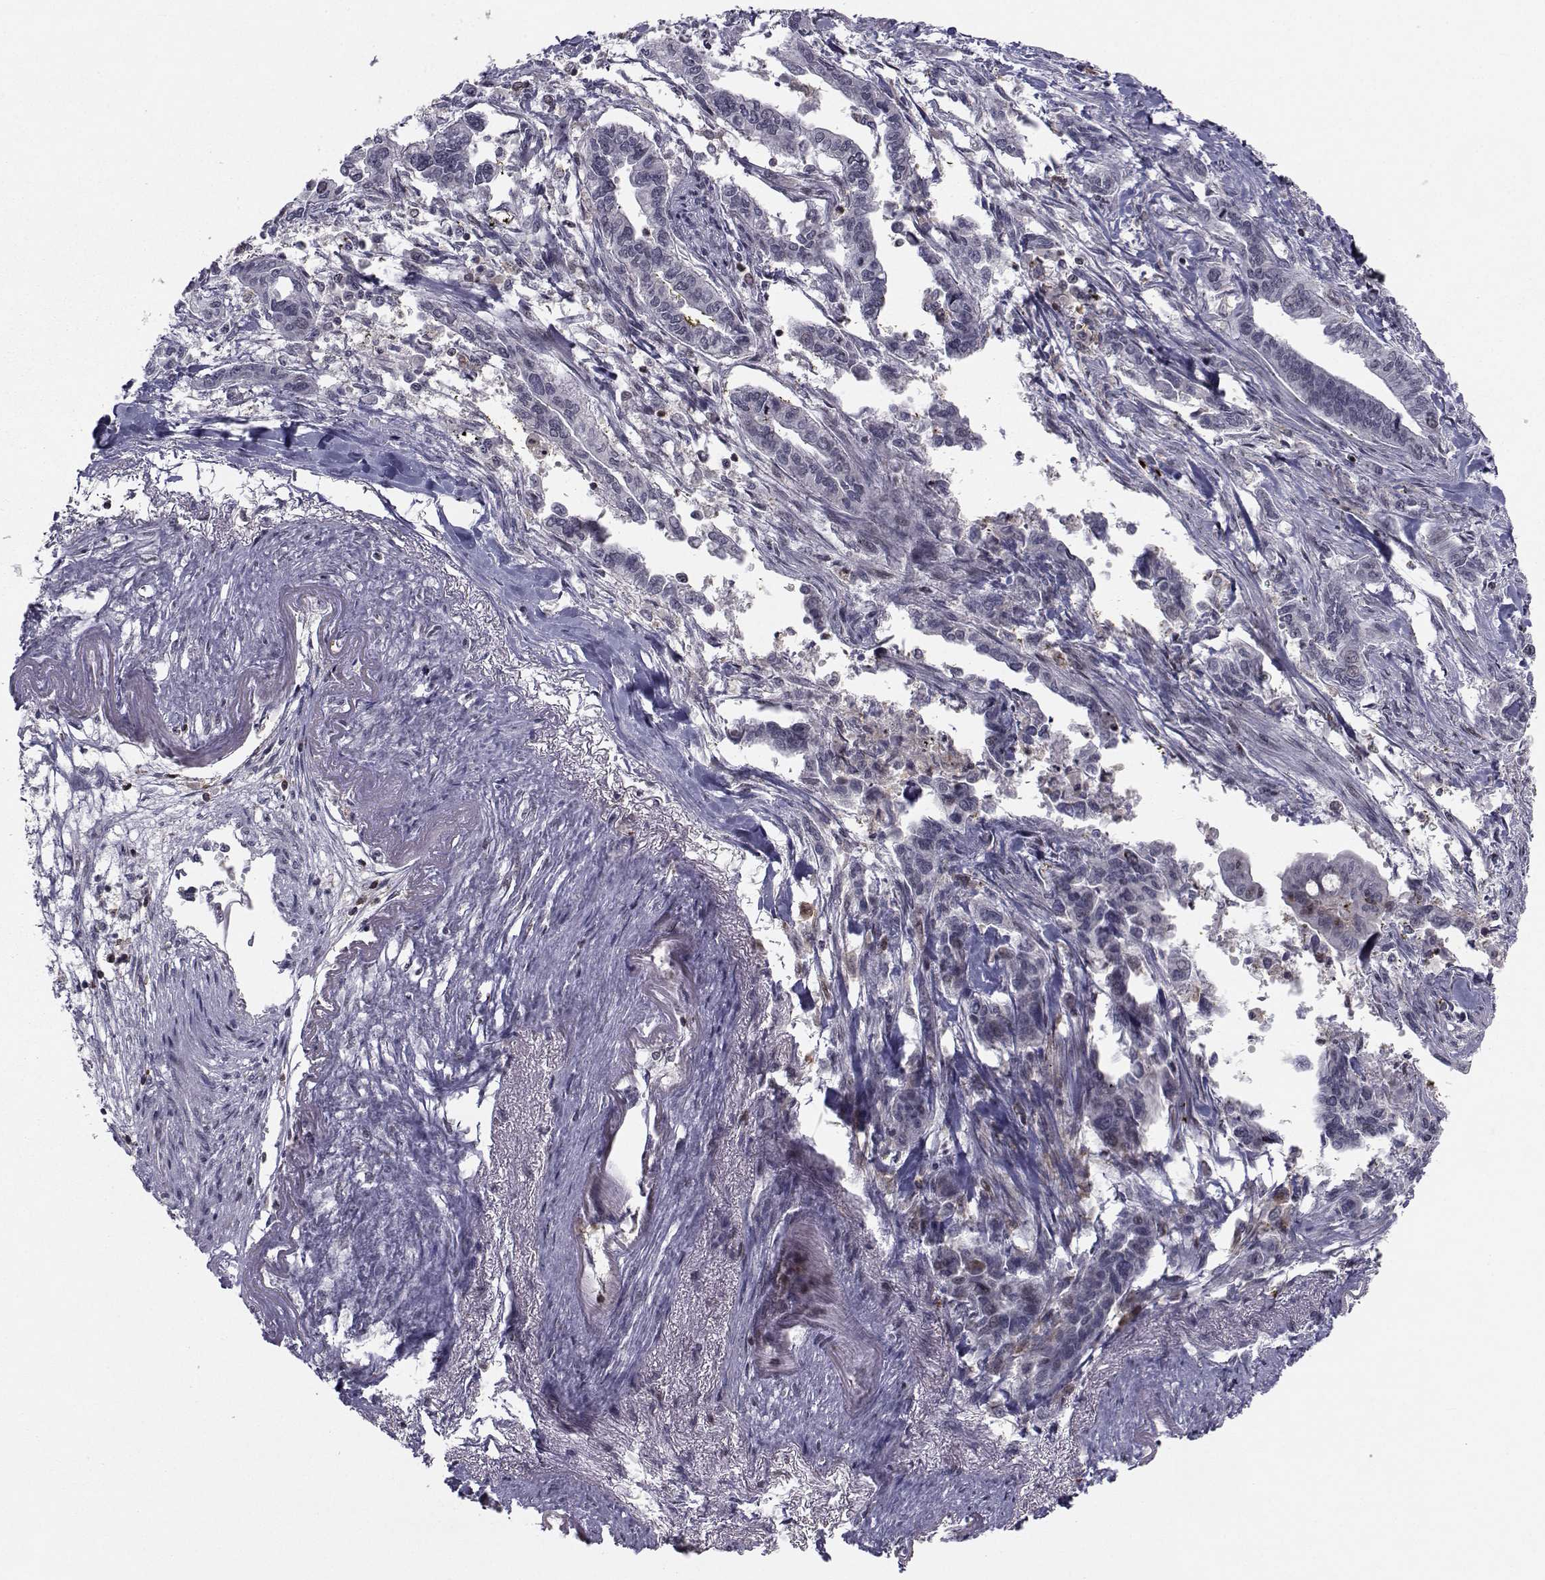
{"staining": {"intensity": "negative", "quantity": "none", "location": "none"}, "tissue": "pancreatic cancer", "cell_type": "Tumor cells", "image_type": "cancer", "snomed": [{"axis": "morphology", "description": "Adenocarcinoma, NOS"}, {"axis": "topography", "description": "Pancreas"}], "caption": "High magnification brightfield microscopy of pancreatic adenocarcinoma stained with DAB (3,3'-diaminobenzidine) (brown) and counterstained with hematoxylin (blue): tumor cells show no significant staining.", "gene": "PCP4L1", "patient": {"sex": "male", "age": 60}}